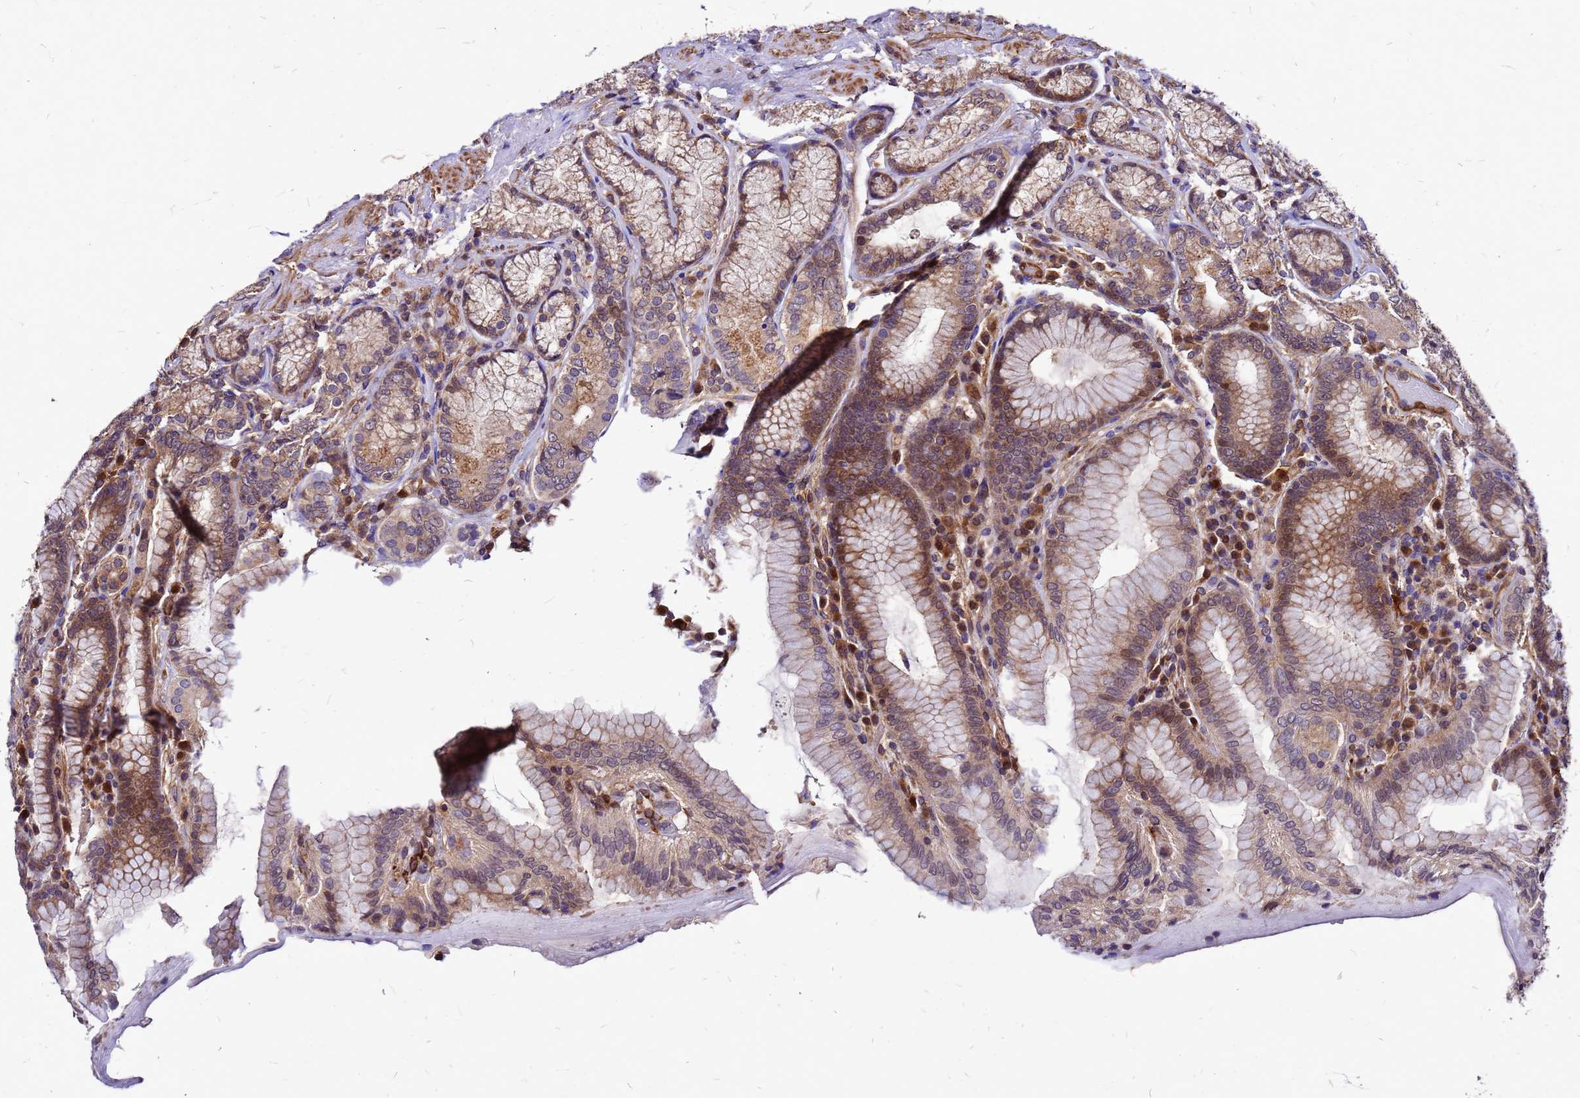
{"staining": {"intensity": "moderate", "quantity": ">75%", "location": "cytoplasmic/membranous"}, "tissue": "stomach", "cell_type": "Glandular cells", "image_type": "normal", "snomed": [{"axis": "morphology", "description": "Normal tissue, NOS"}, {"axis": "topography", "description": "Stomach, upper"}, {"axis": "topography", "description": "Stomach, lower"}], "caption": "The histopathology image demonstrates staining of benign stomach, revealing moderate cytoplasmic/membranous protein positivity (brown color) within glandular cells.", "gene": "DUSP23", "patient": {"sex": "female", "age": 76}}